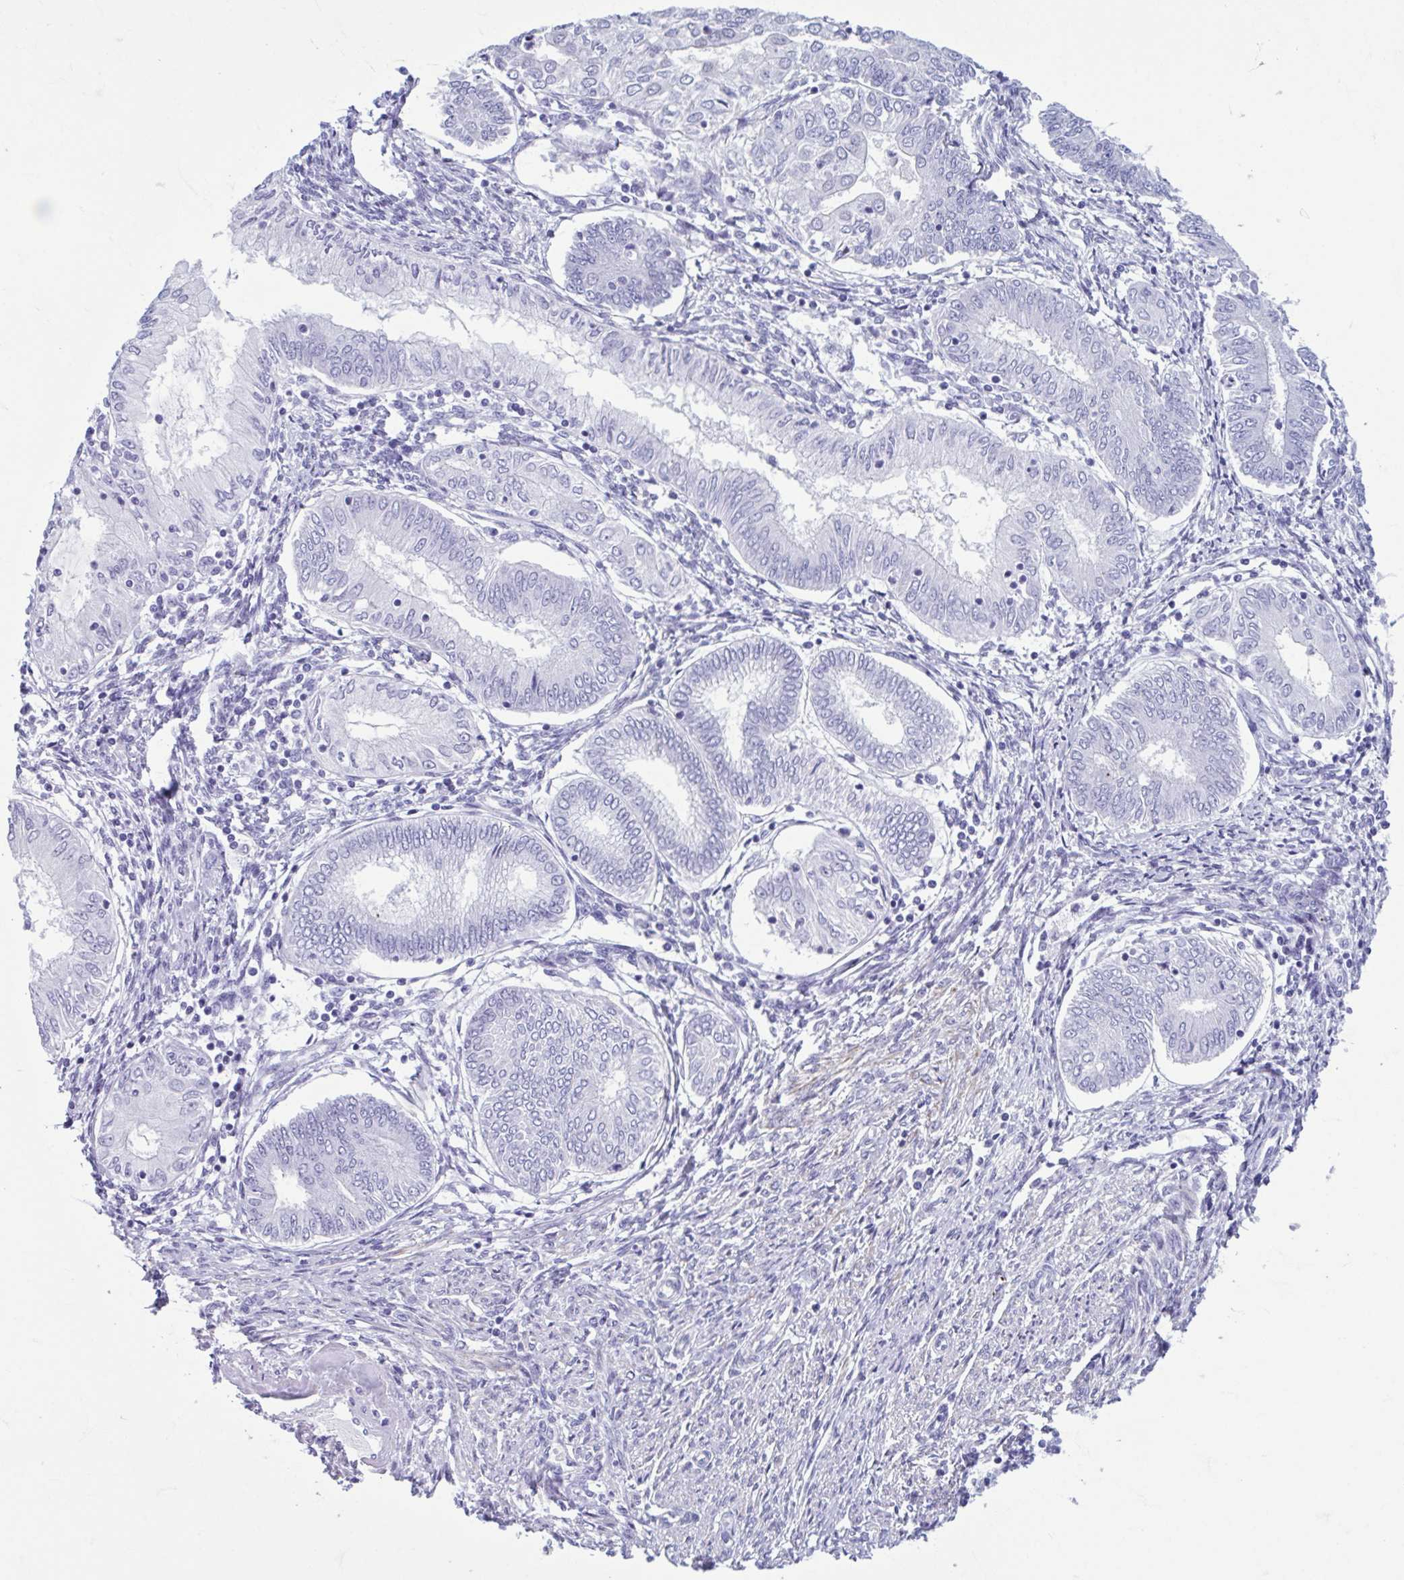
{"staining": {"intensity": "negative", "quantity": "none", "location": "none"}, "tissue": "endometrial cancer", "cell_type": "Tumor cells", "image_type": "cancer", "snomed": [{"axis": "morphology", "description": "Adenocarcinoma, NOS"}, {"axis": "topography", "description": "Endometrium"}], "caption": "Immunohistochemical staining of human endometrial cancer (adenocarcinoma) reveals no significant staining in tumor cells.", "gene": "TCEAL3", "patient": {"sex": "female", "age": 68}}